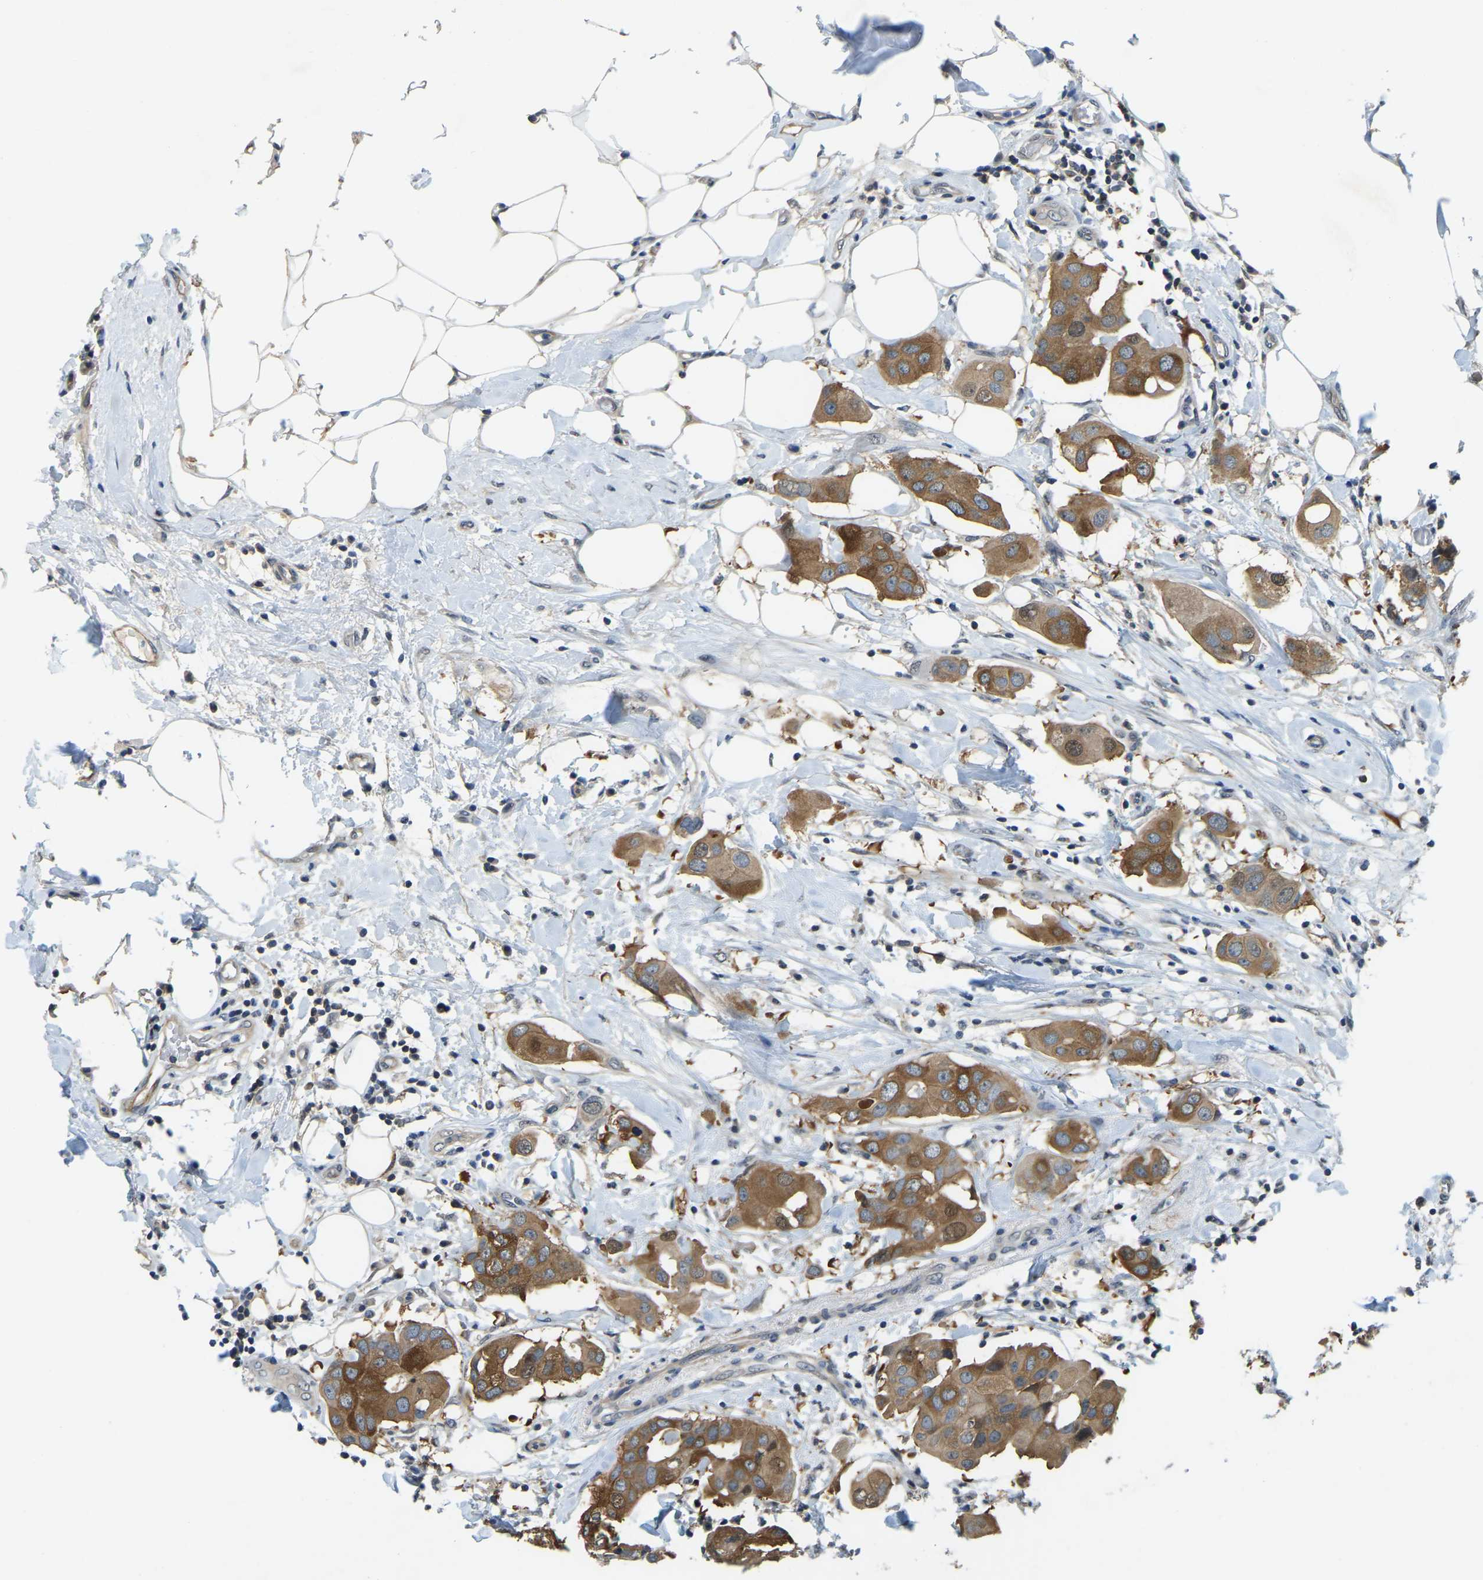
{"staining": {"intensity": "strong", "quantity": ">75%", "location": "cytoplasmic/membranous"}, "tissue": "breast cancer", "cell_type": "Tumor cells", "image_type": "cancer", "snomed": [{"axis": "morphology", "description": "Duct carcinoma"}, {"axis": "topography", "description": "Breast"}], "caption": "This is a photomicrograph of immunohistochemistry staining of infiltrating ductal carcinoma (breast), which shows strong positivity in the cytoplasmic/membranous of tumor cells.", "gene": "AHNAK", "patient": {"sex": "female", "age": 40}}